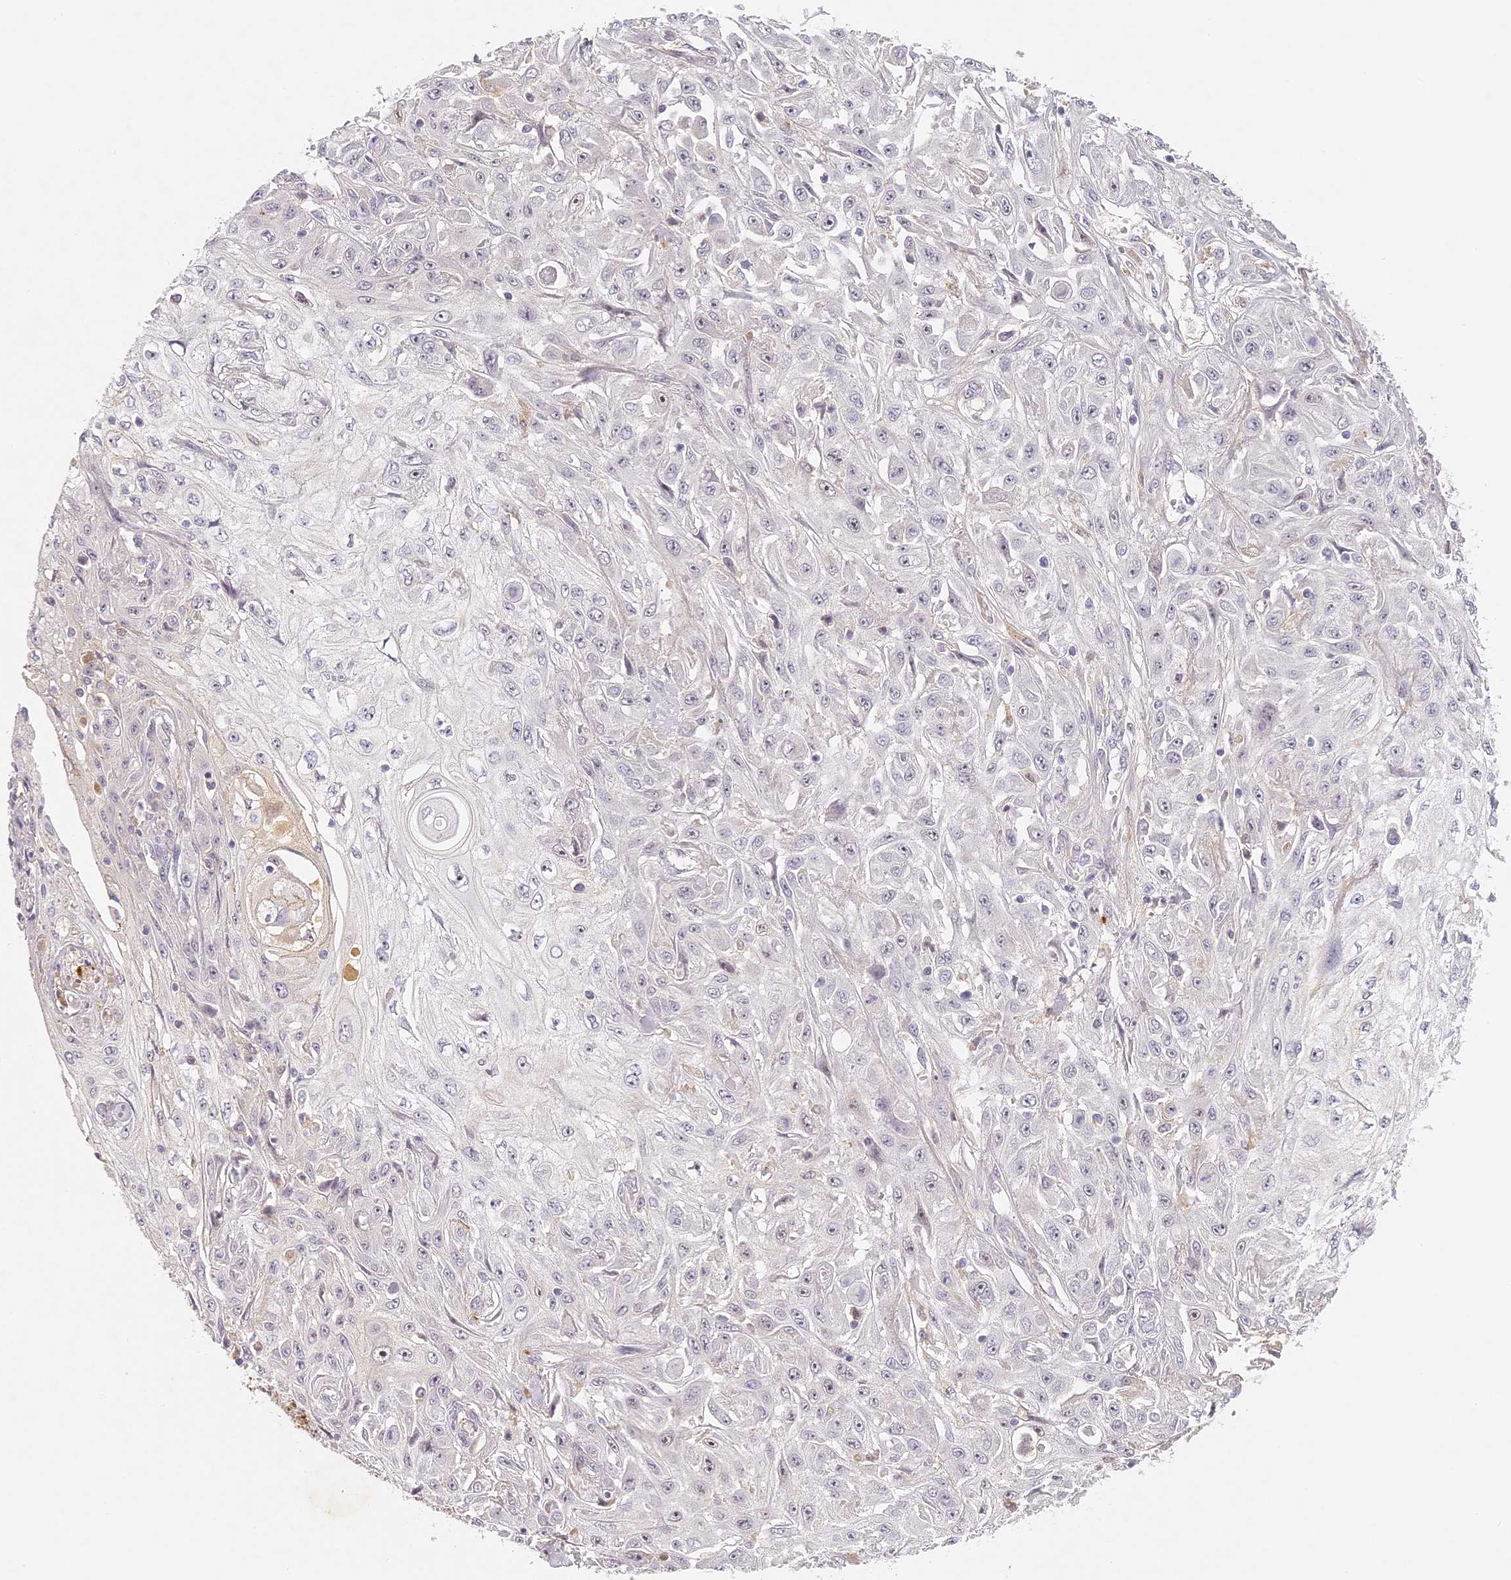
{"staining": {"intensity": "negative", "quantity": "none", "location": "none"}, "tissue": "skin cancer", "cell_type": "Tumor cells", "image_type": "cancer", "snomed": [{"axis": "morphology", "description": "Squamous cell carcinoma, NOS"}, {"axis": "morphology", "description": "Squamous cell carcinoma, metastatic, NOS"}, {"axis": "topography", "description": "Skin"}, {"axis": "topography", "description": "Lymph node"}], "caption": "There is no significant staining in tumor cells of skin cancer. The staining was performed using DAB (3,3'-diaminobenzidine) to visualize the protein expression in brown, while the nuclei were stained in blue with hematoxylin (Magnification: 20x).", "gene": "ELL3", "patient": {"sex": "male", "age": 75}}